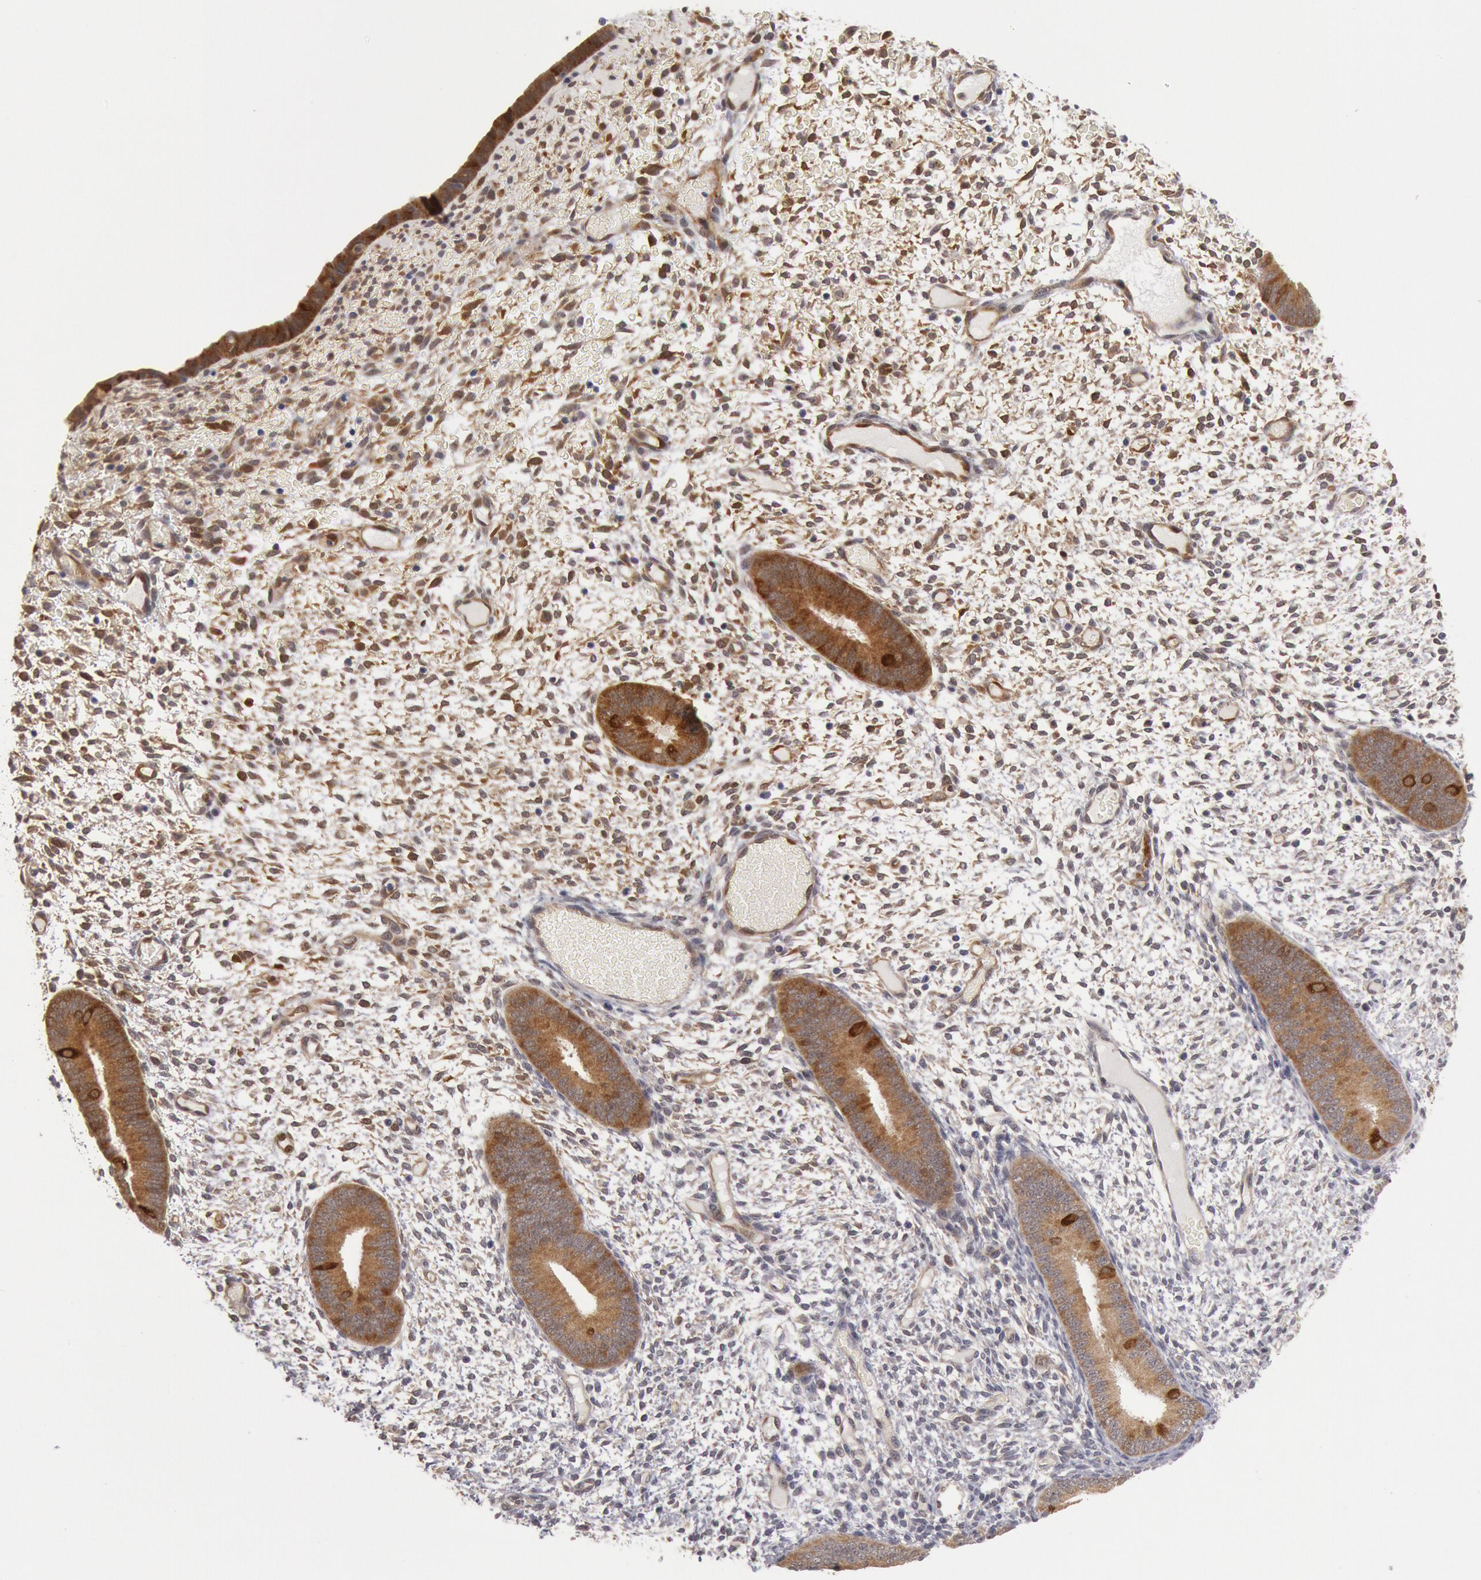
{"staining": {"intensity": "moderate", "quantity": ">75%", "location": "cytoplasmic/membranous"}, "tissue": "endometrium", "cell_type": "Cells in endometrial stroma", "image_type": "normal", "snomed": [{"axis": "morphology", "description": "Normal tissue, NOS"}, {"axis": "topography", "description": "Endometrium"}], "caption": "Endometrium stained with immunohistochemistry (IHC) reveals moderate cytoplasmic/membranous positivity in about >75% of cells in endometrial stroma. Using DAB (3,3'-diaminobenzidine) (brown) and hematoxylin (blue) stains, captured at high magnification using brightfield microscopy.", "gene": "DNAJA1", "patient": {"sex": "female", "age": 42}}